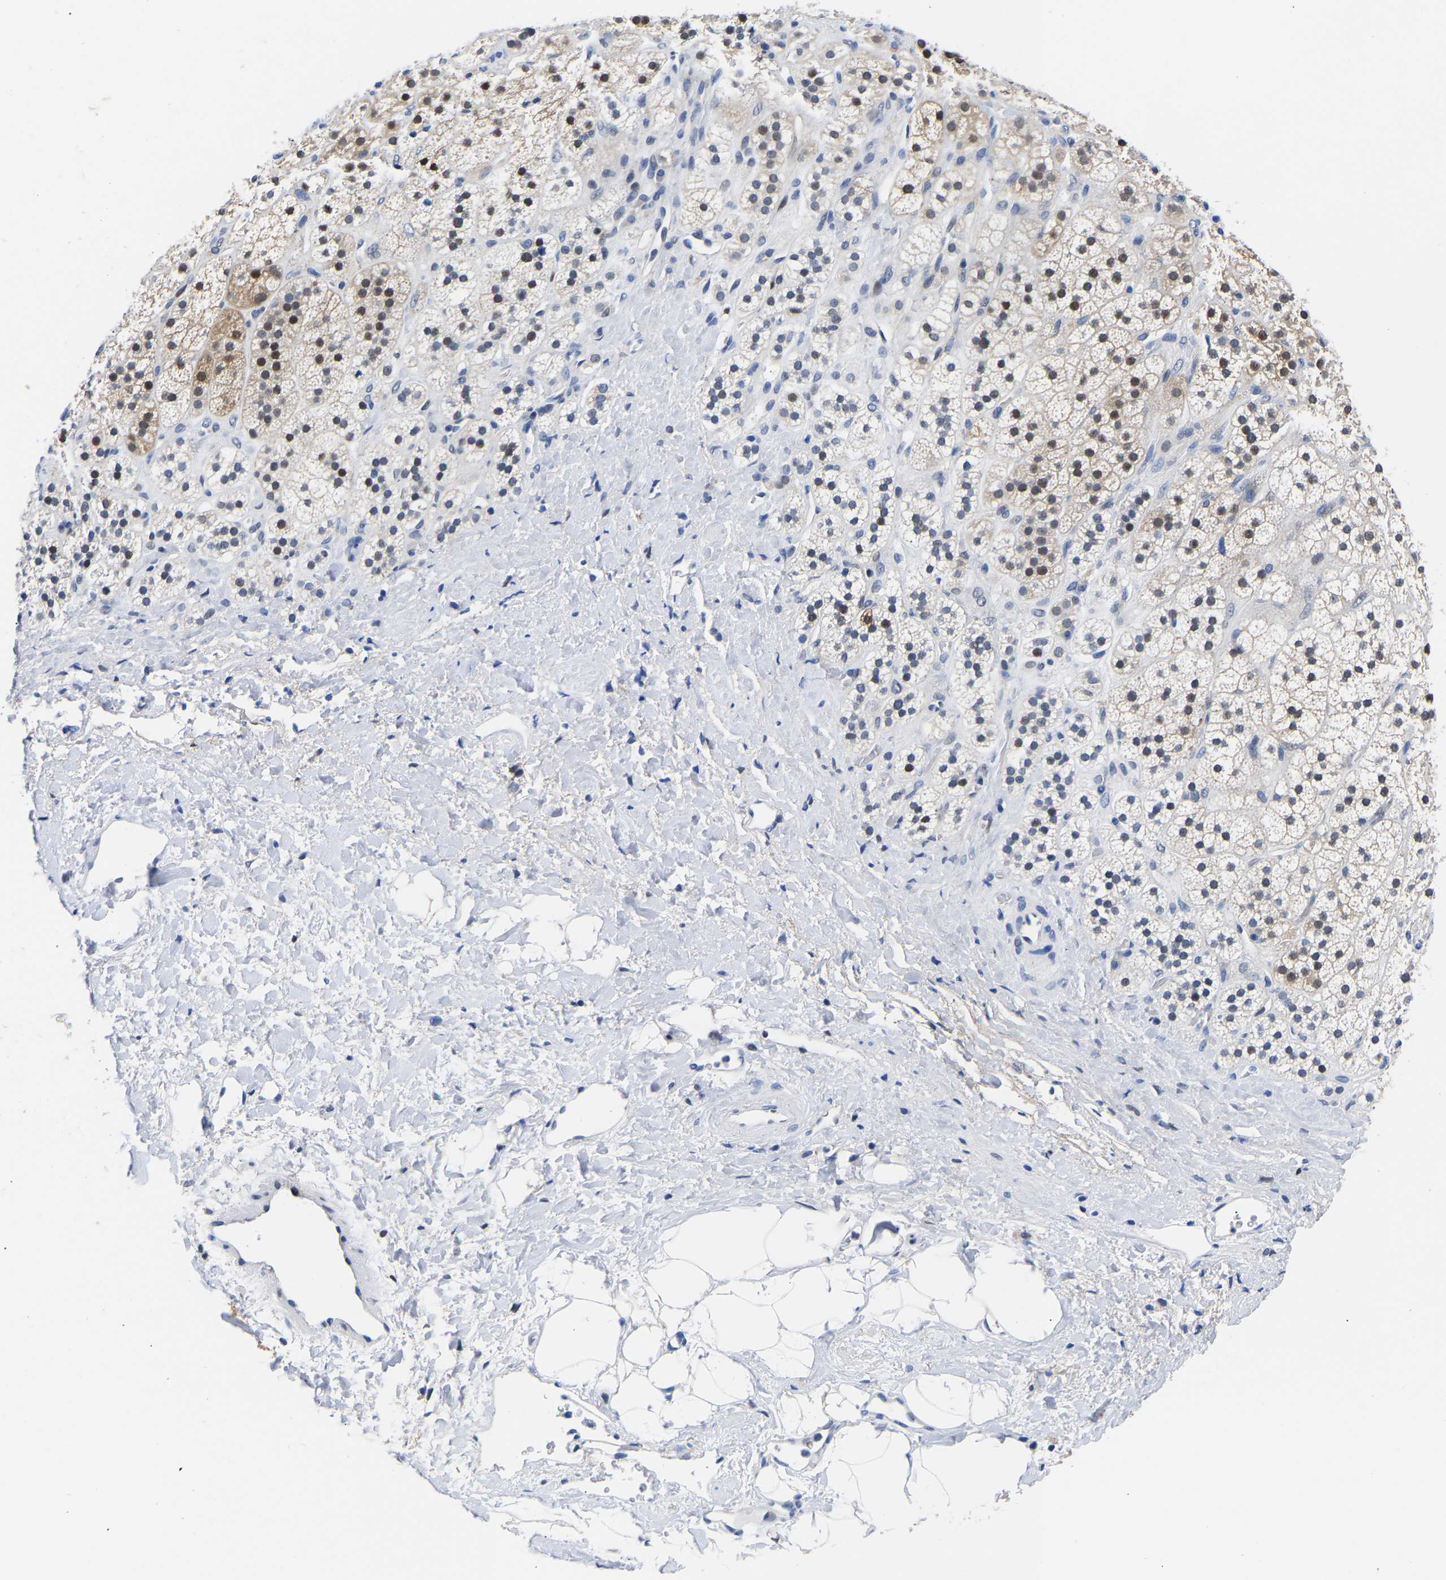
{"staining": {"intensity": "moderate", "quantity": "<25%", "location": "nuclear"}, "tissue": "adrenal gland", "cell_type": "Glandular cells", "image_type": "normal", "snomed": [{"axis": "morphology", "description": "Normal tissue, NOS"}, {"axis": "topography", "description": "Adrenal gland"}], "caption": "Benign adrenal gland shows moderate nuclear staining in approximately <25% of glandular cells (Stains: DAB in brown, nuclei in blue, Microscopy: brightfield microscopy at high magnification)..", "gene": "PTRHD1", "patient": {"sex": "male", "age": 56}}